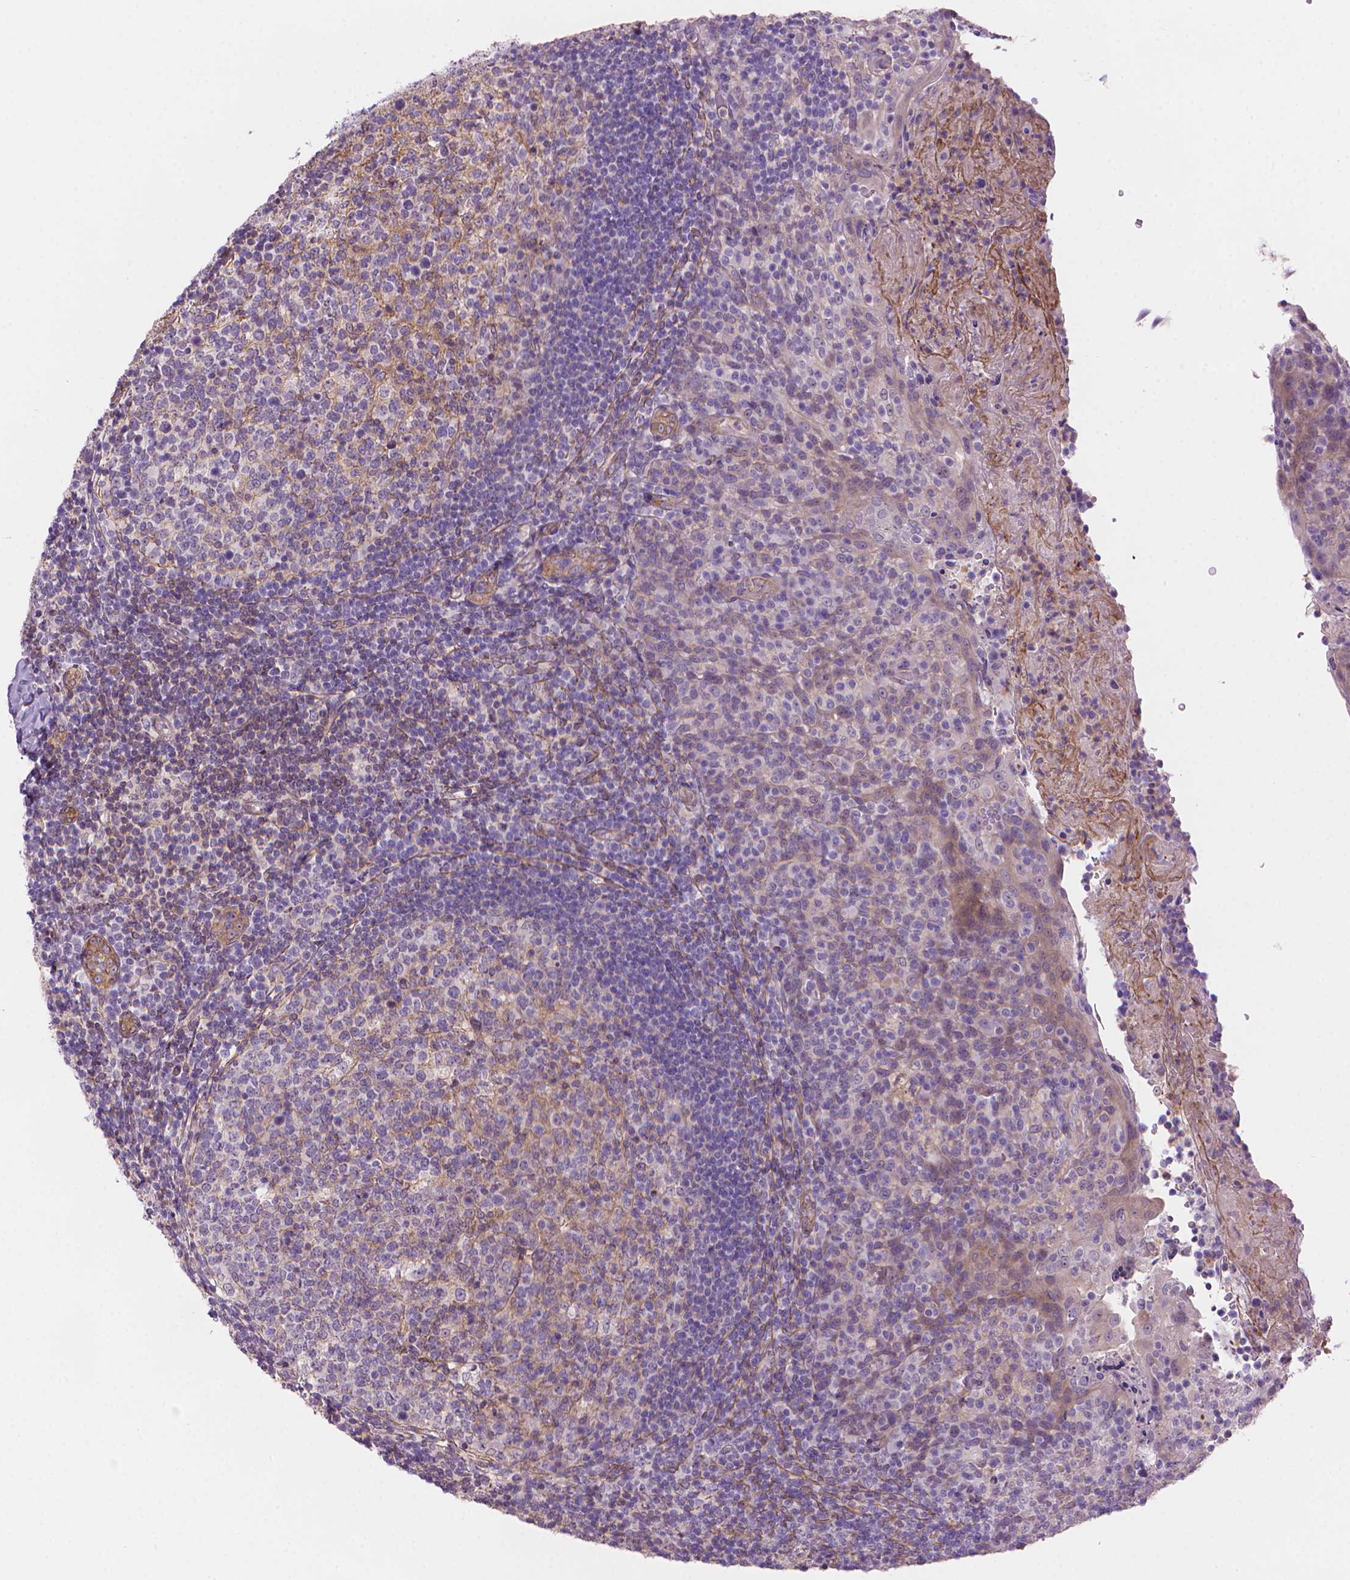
{"staining": {"intensity": "negative", "quantity": "none", "location": "none"}, "tissue": "tonsil", "cell_type": "Germinal center cells", "image_type": "normal", "snomed": [{"axis": "morphology", "description": "Normal tissue, NOS"}, {"axis": "topography", "description": "Tonsil"}], "caption": "Immunohistochemical staining of normal tonsil demonstrates no significant expression in germinal center cells.", "gene": "AMMECR1L", "patient": {"sex": "female", "age": 10}}